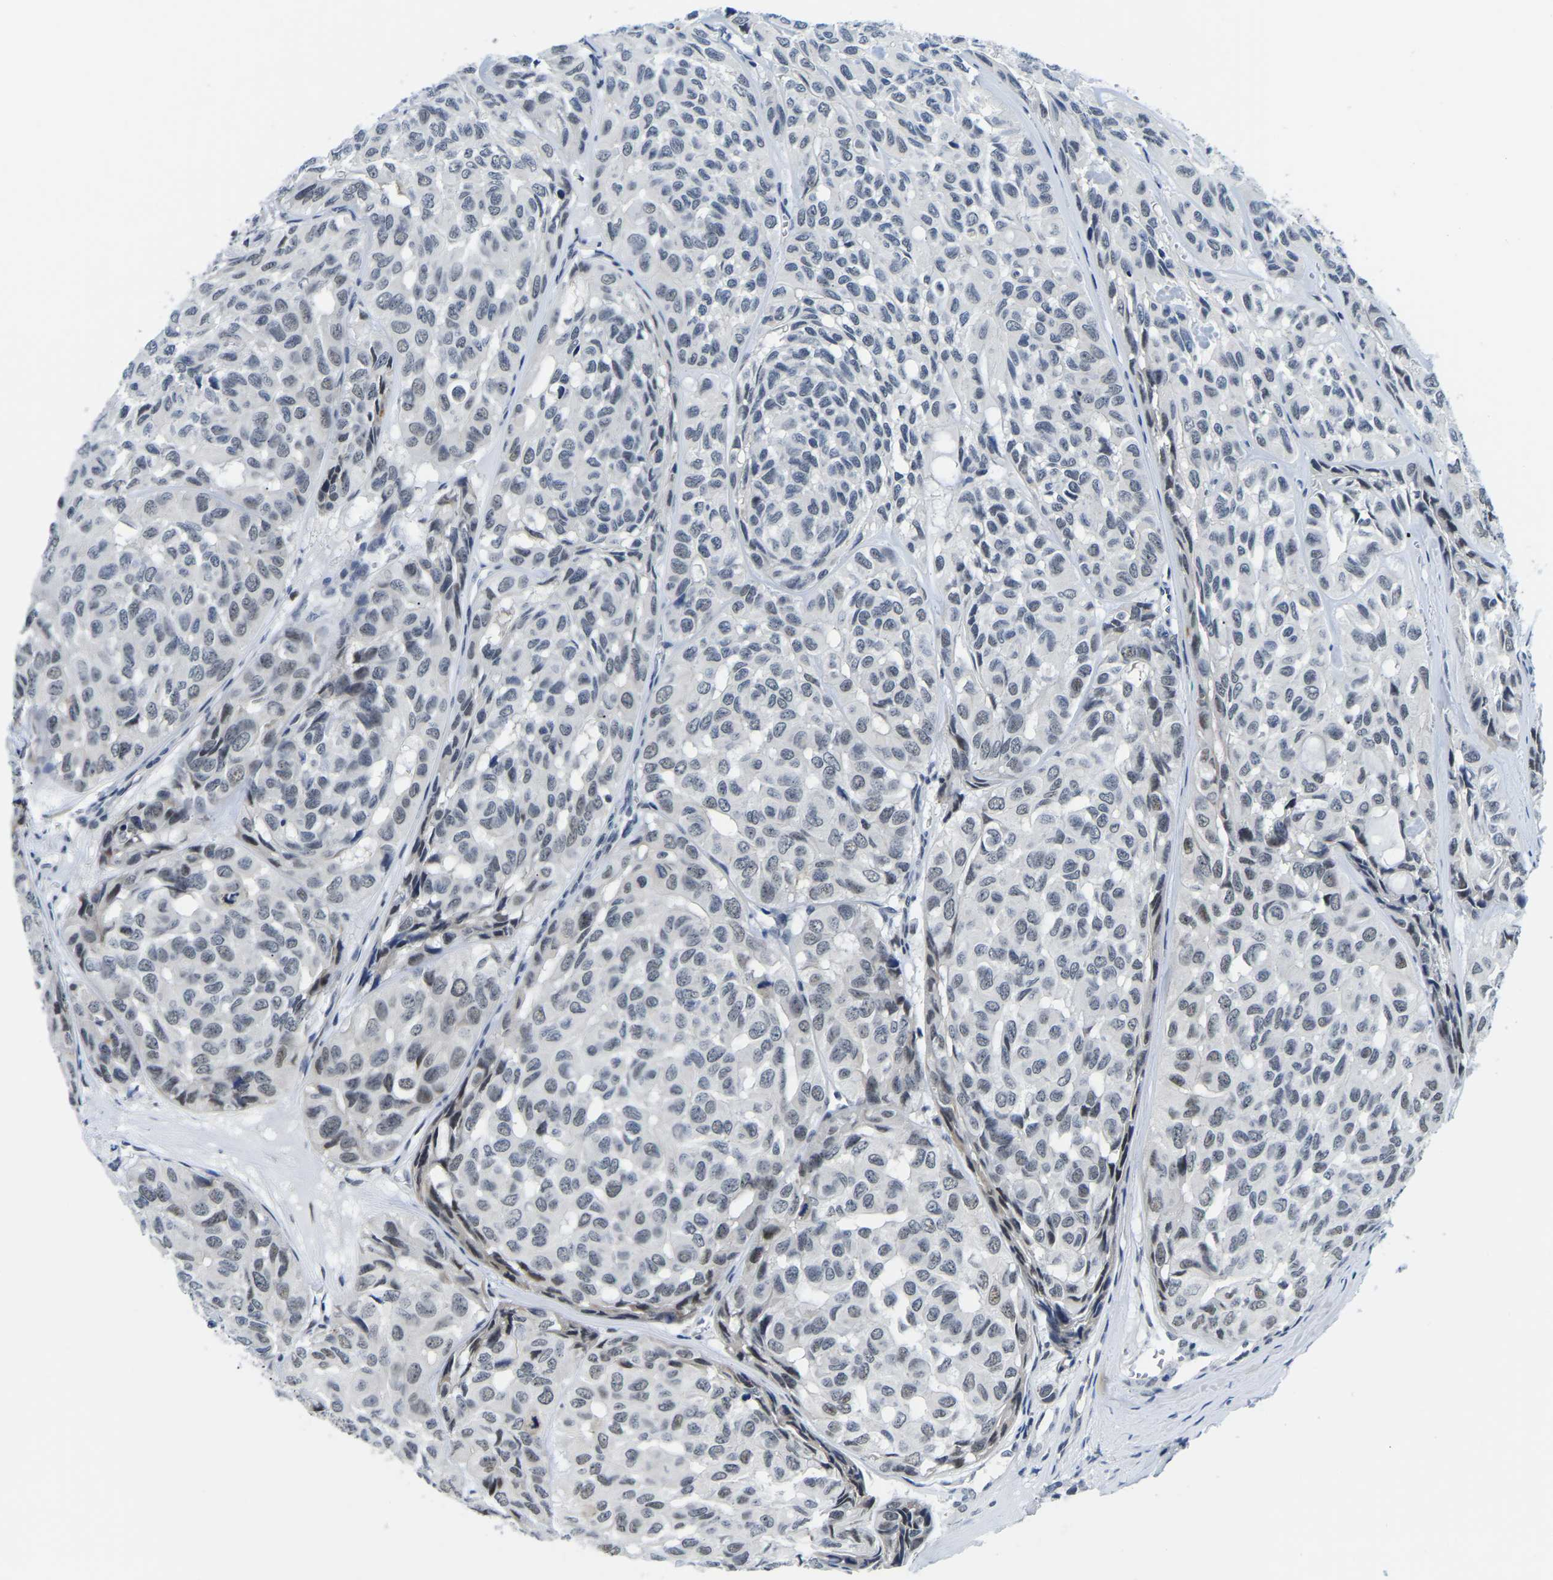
{"staining": {"intensity": "negative", "quantity": "none", "location": "none"}, "tissue": "head and neck cancer", "cell_type": "Tumor cells", "image_type": "cancer", "snomed": [{"axis": "morphology", "description": "Adenocarcinoma, NOS"}, {"axis": "topography", "description": "Salivary gland, NOS"}, {"axis": "topography", "description": "Head-Neck"}], "caption": "IHC of human head and neck cancer reveals no expression in tumor cells.", "gene": "POLDIP3", "patient": {"sex": "female", "age": 76}}